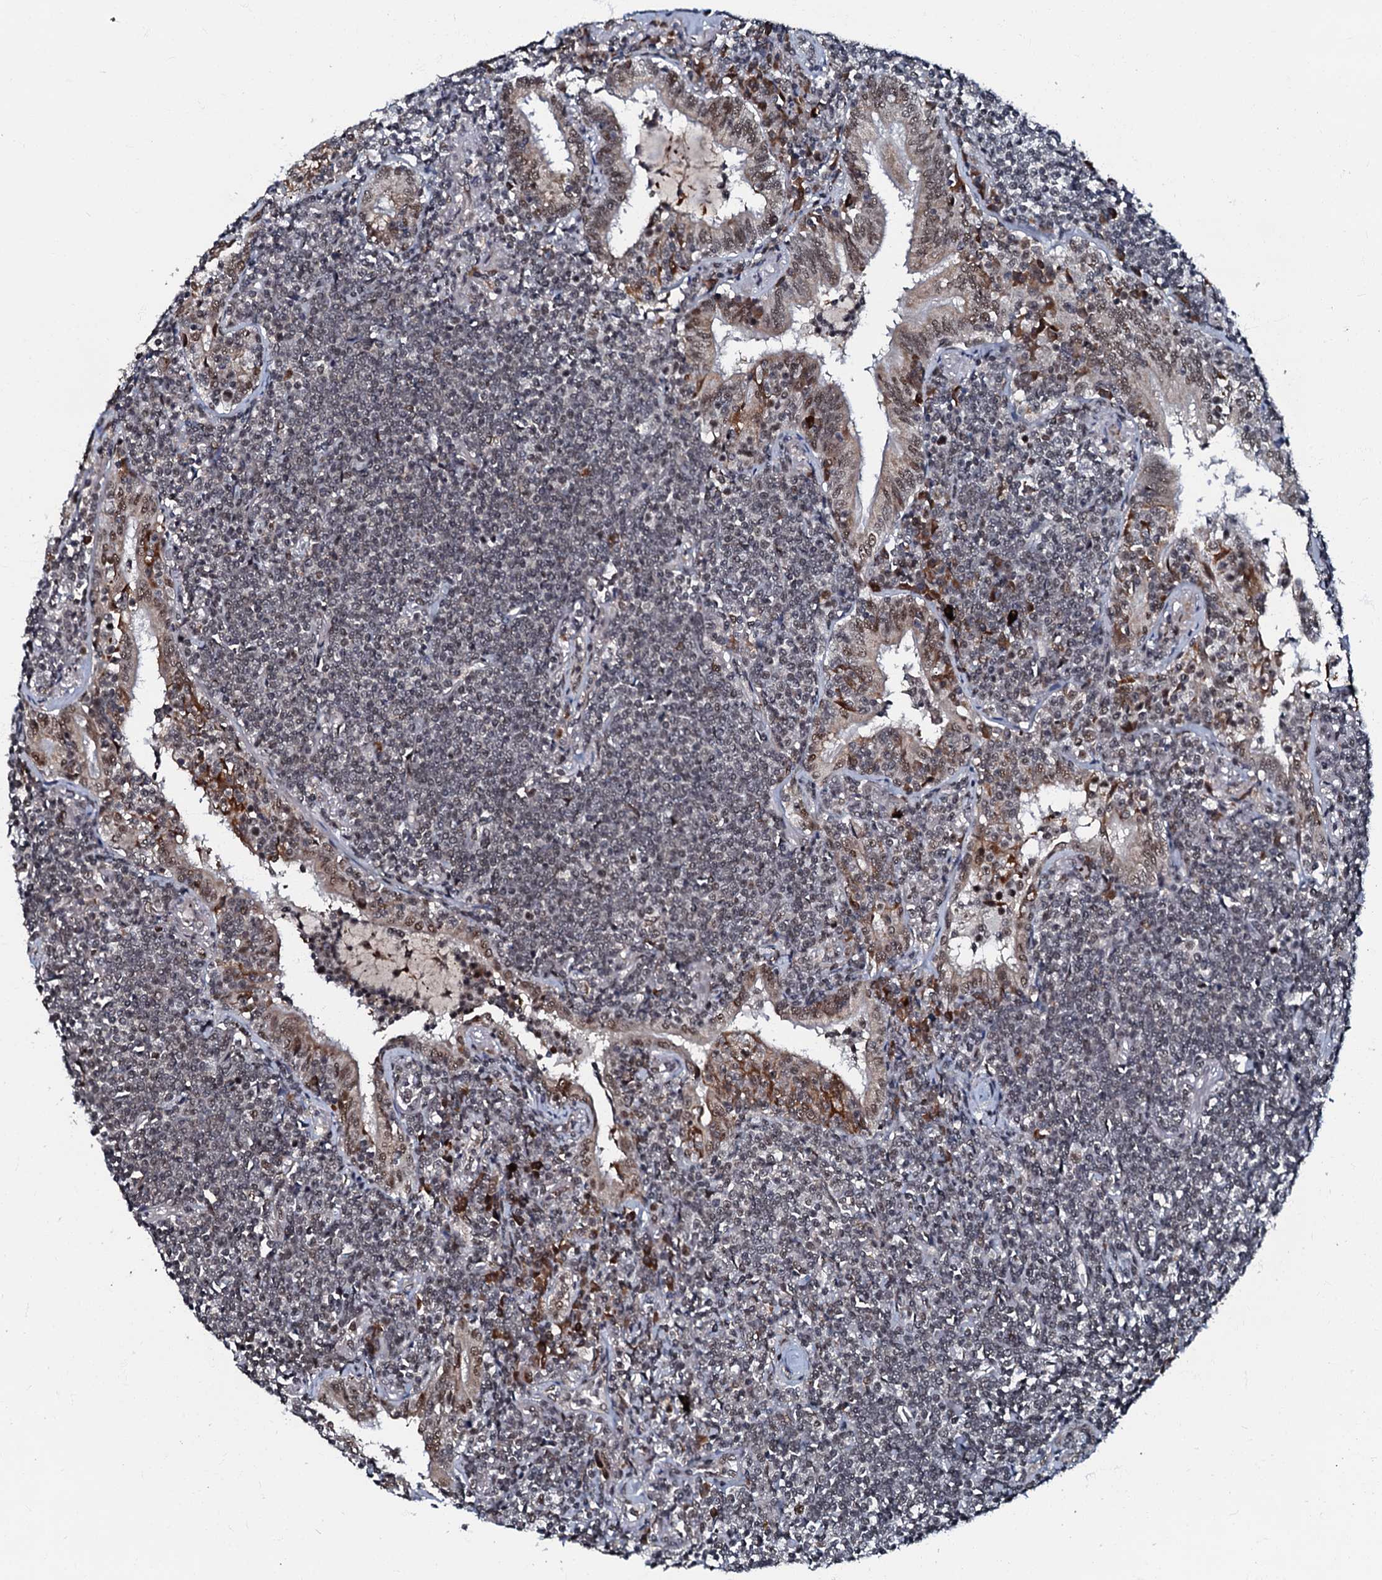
{"staining": {"intensity": "weak", "quantity": "<25%", "location": "nuclear"}, "tissue": "lymphoma", "cell_type": "Tumor cells", "image_type": "cancer", "snomed": [{"axis": "morphology", "description": "Malignant lymphoma, non-Hodgkin's type, Low grade"}, {"axis": "topography", "description": "Lung"}], "caption": "A high-resolution photomicrograph shows immunohistochemistry staining of malignant lymphoma, non-Hodgkin's type (low-grade), which exhibits no significant positivity in tumor cells.", "gene": "C18orf32", "patient": {"sex": "female", "age": 71}}